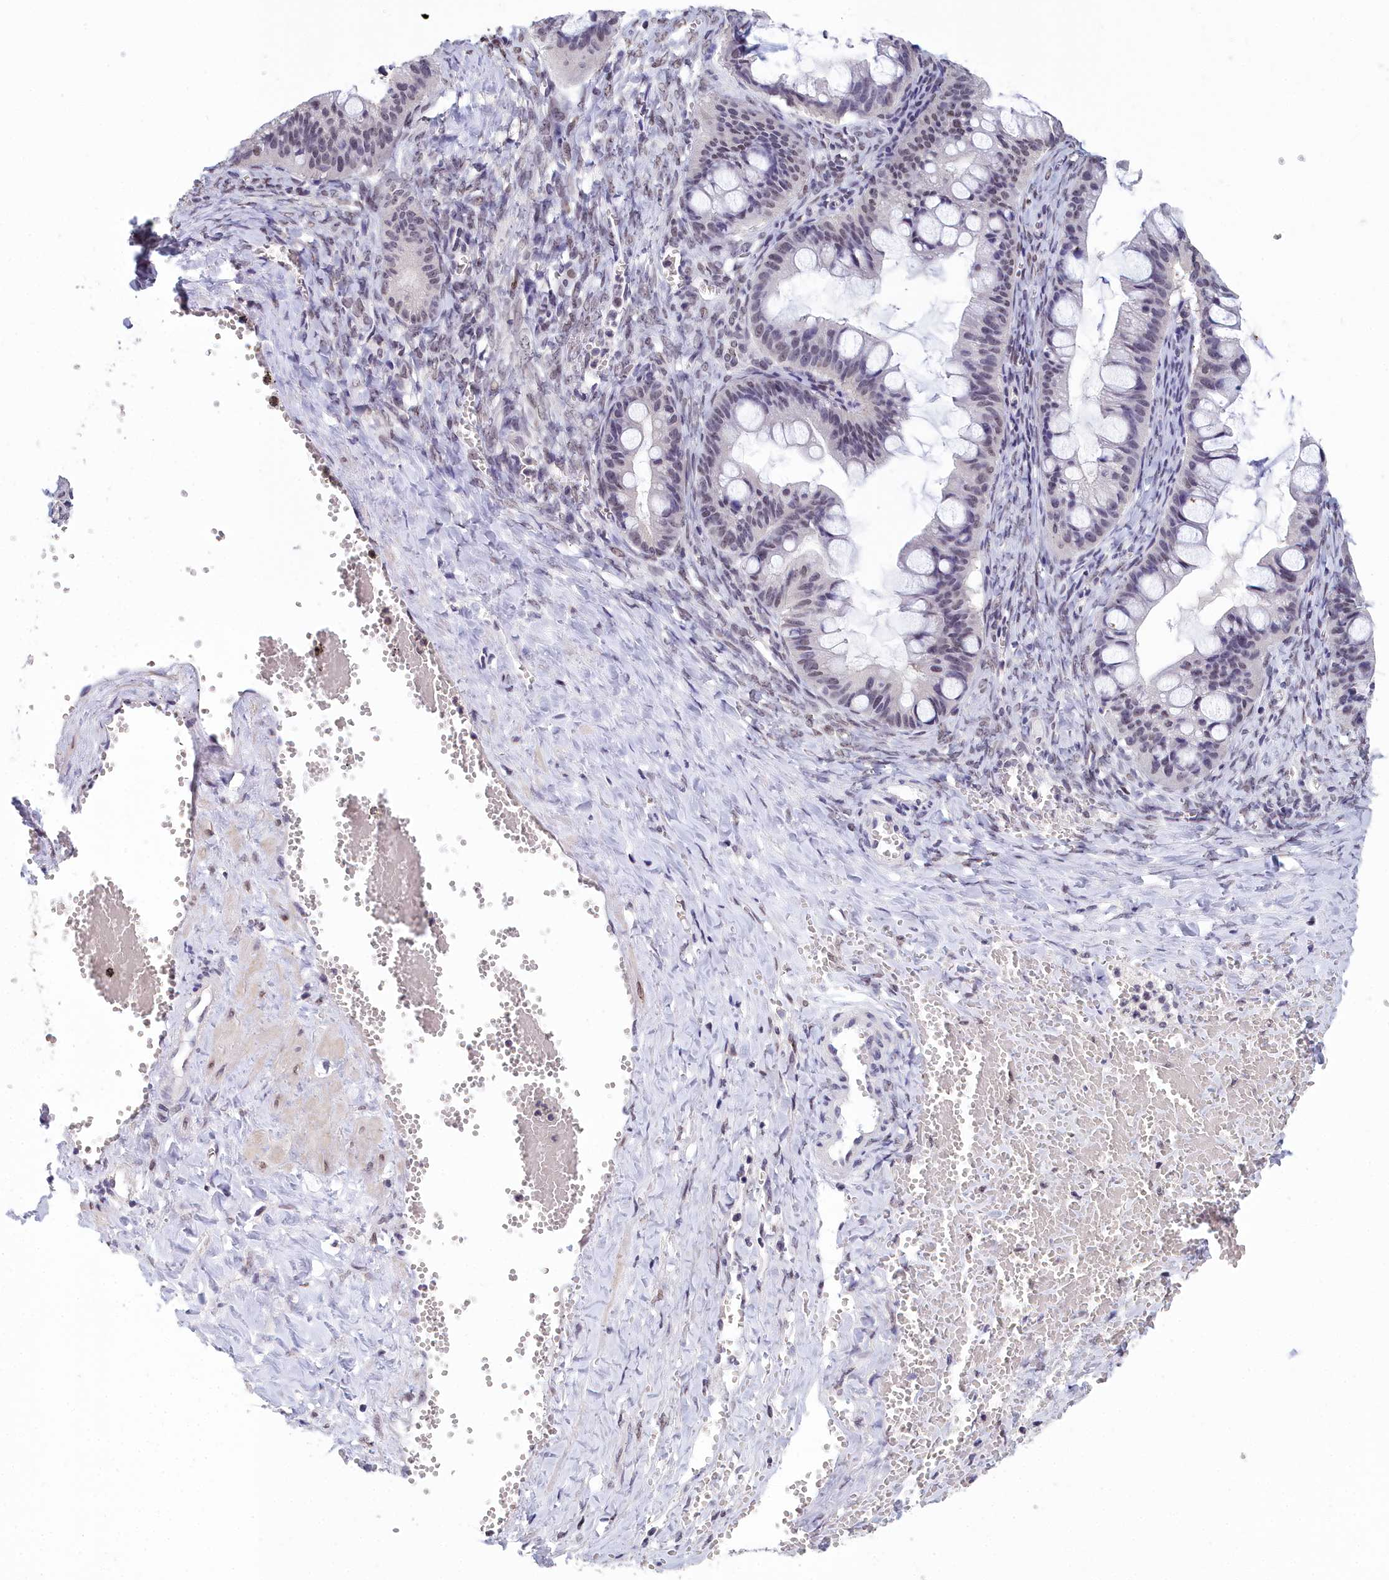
{"staining": {"intensity": "weak", "quantity": "<25%", "location": "nuclear"}, "tissue": "ovarian cancer", "cell_type": "Tumor cells", "image_type": "cancer", "snomed": [{"axis": "morphology", "description": "Cystadenocarcinoma, mucinous, NOS"}, {"axis": "topography", "description": "Ovary"}], "caption": "Human ovarian mucinous cystadenocarcinoma stained for a protein using IHC exhibits no expression in tumor cells.", "gene": "CCDC97", "patient": {"sex": "female", "age": 73}}